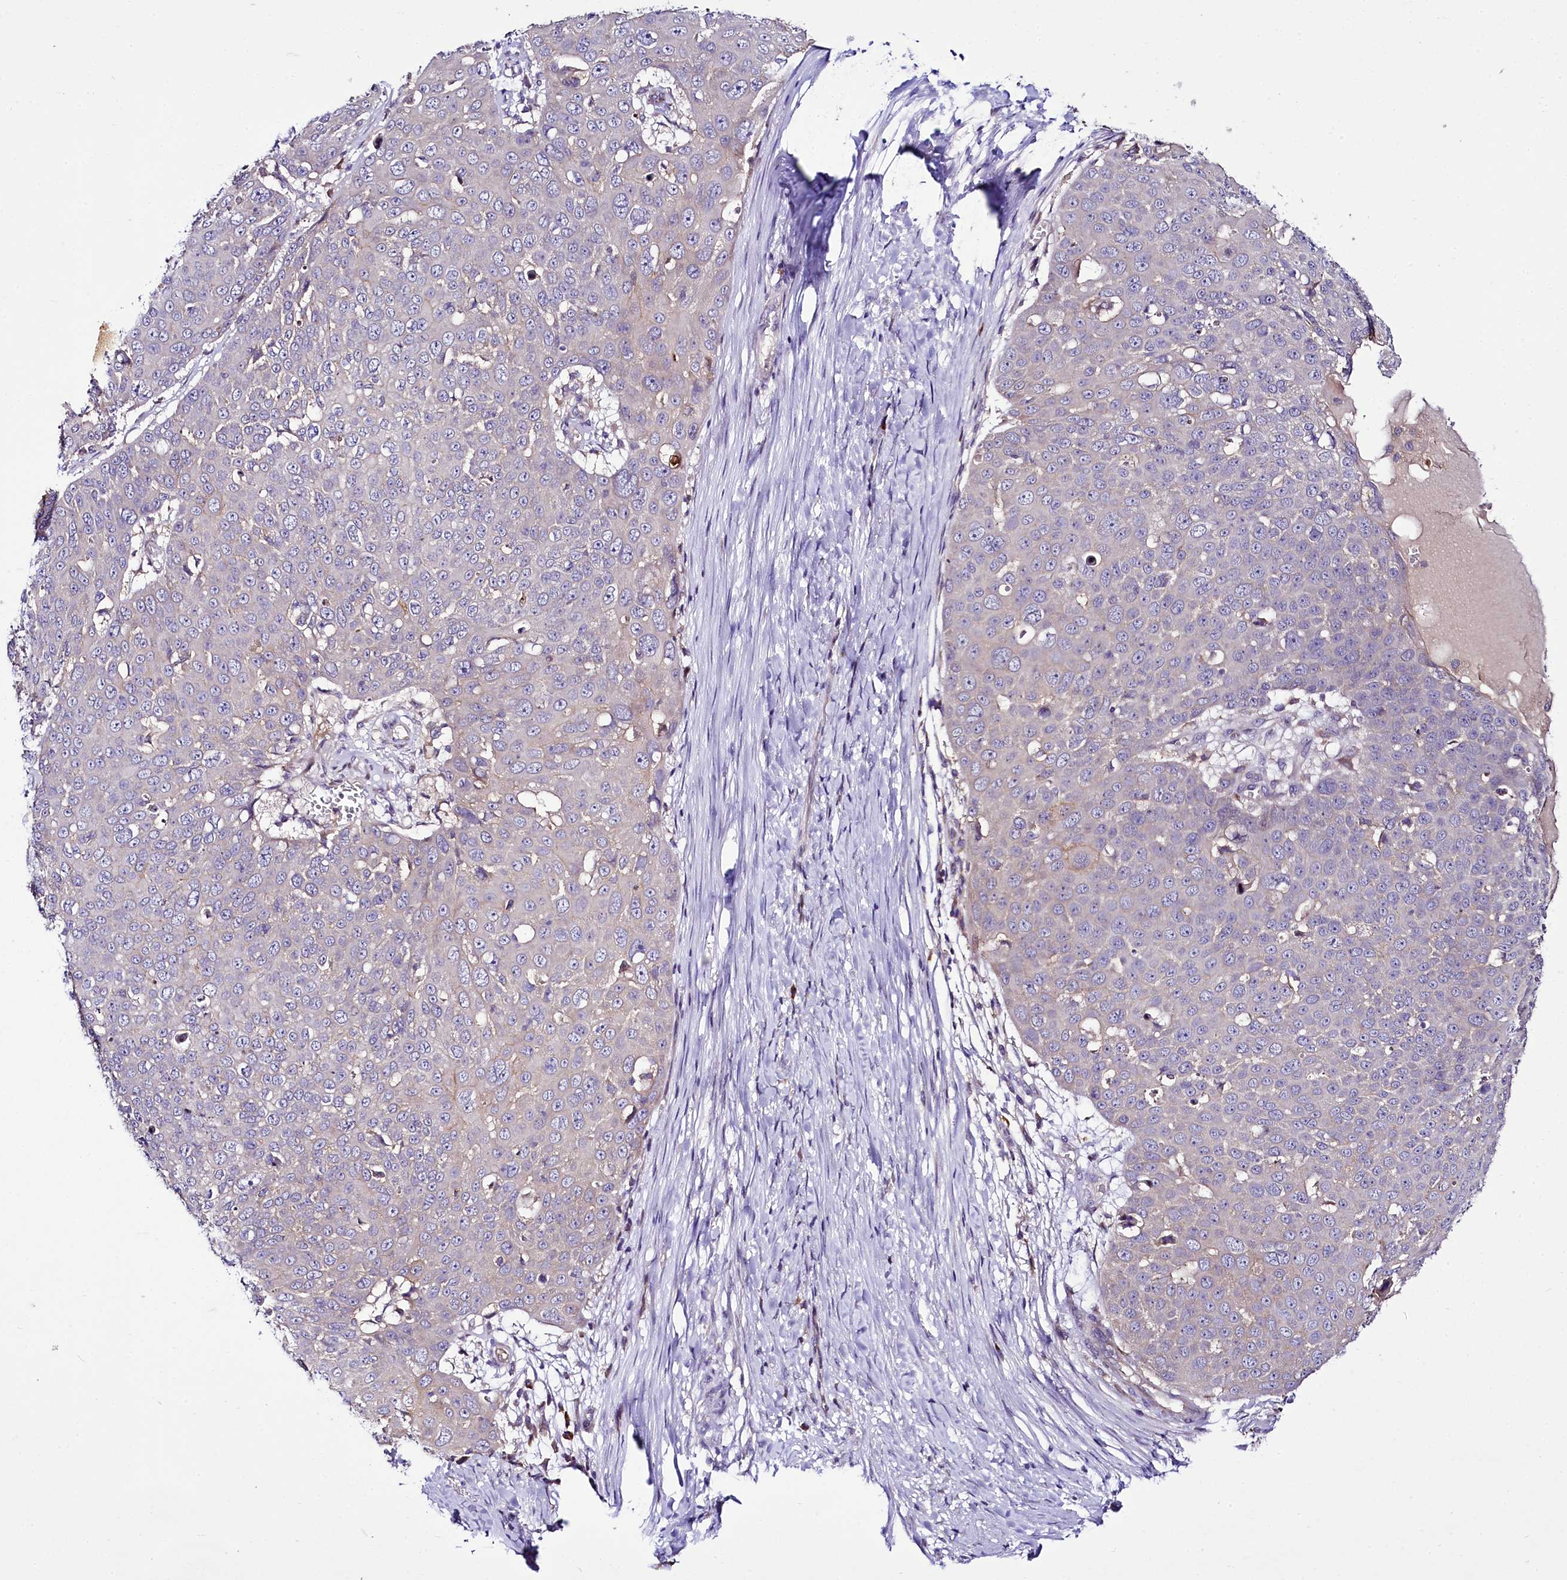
{"staining": {"intensity": "negative", "quantity": "none", "location": "none"}, "tissue": "skin cancer", "cell_type": "Tumor cells", "image_type": "cancer", "snomed": [{"axis": "morphology", "description": "Squamous cell carcinoma, NOS"}, {"axis": "topography", "description": "Skin"}], "caption": "Immunohistochemistry (IHC) photomicrograph of human squamous cell carcinoma (skin) stained for a protein (brown), which displays no expression in tumor cells.", "gene": "ZC3H12C", "patient": {"sex": "male", "age": 71}}